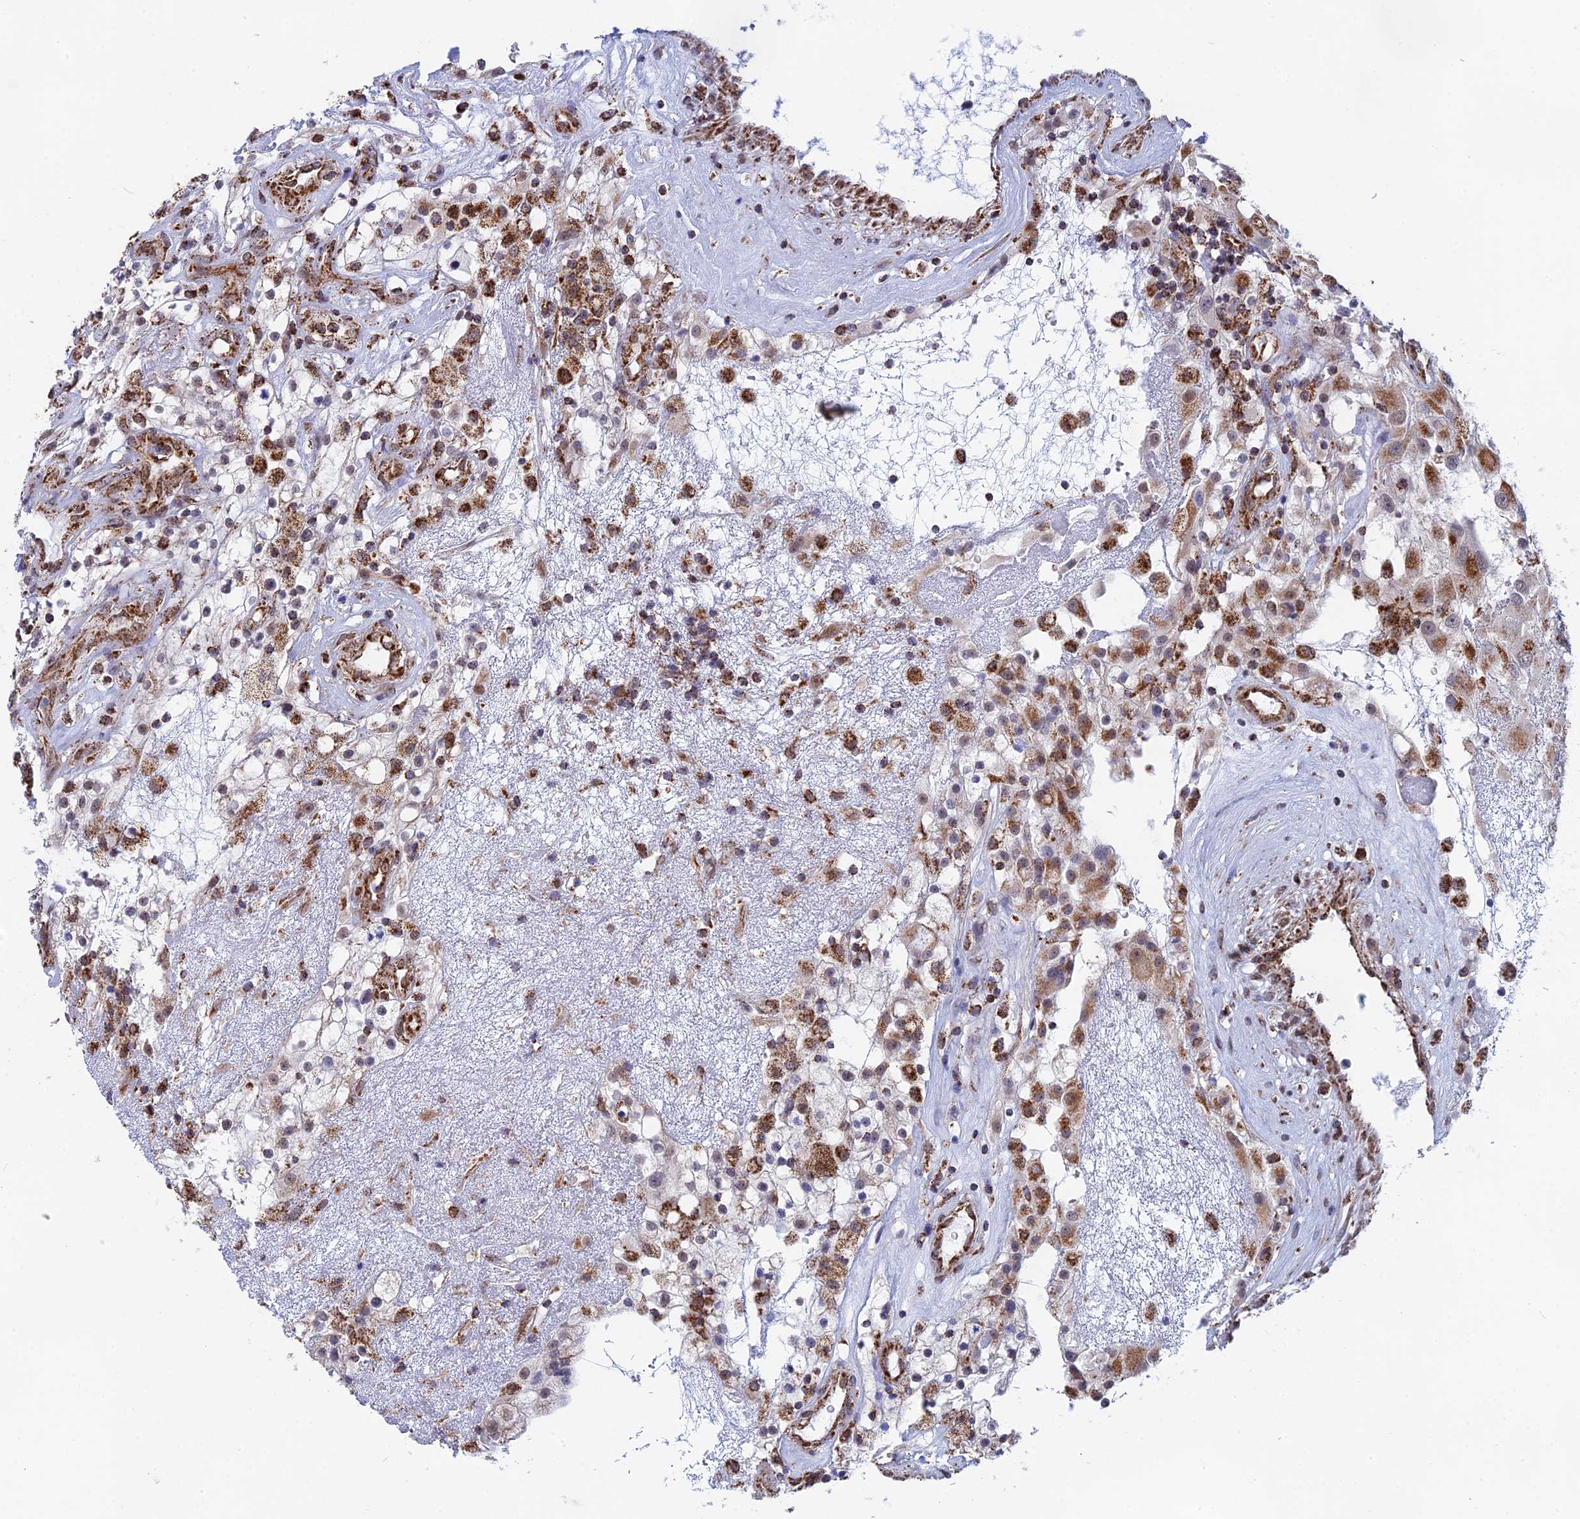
{"staining": {"intensity": "strong", "quantity": ">75%", "location": "cytoplasmic/membranous"}, "tissue": "renal cancer", "cell_type": "Tumor cells", "image_type": "cancer", "snomed": [{"axis": "morphology", "description": "Adenocarcinoma, NOS"}, {"axis": "topography", "description": "Kidney"}], "caption": "High-power microscopy captured an IHC micrograph of renal adenocarcinoma, revealing strong cytoplasmic/membranous staining in about >75% of tumor cells.", "gene": "CDC16", "patient": {"sex": "female", "age": 52}}